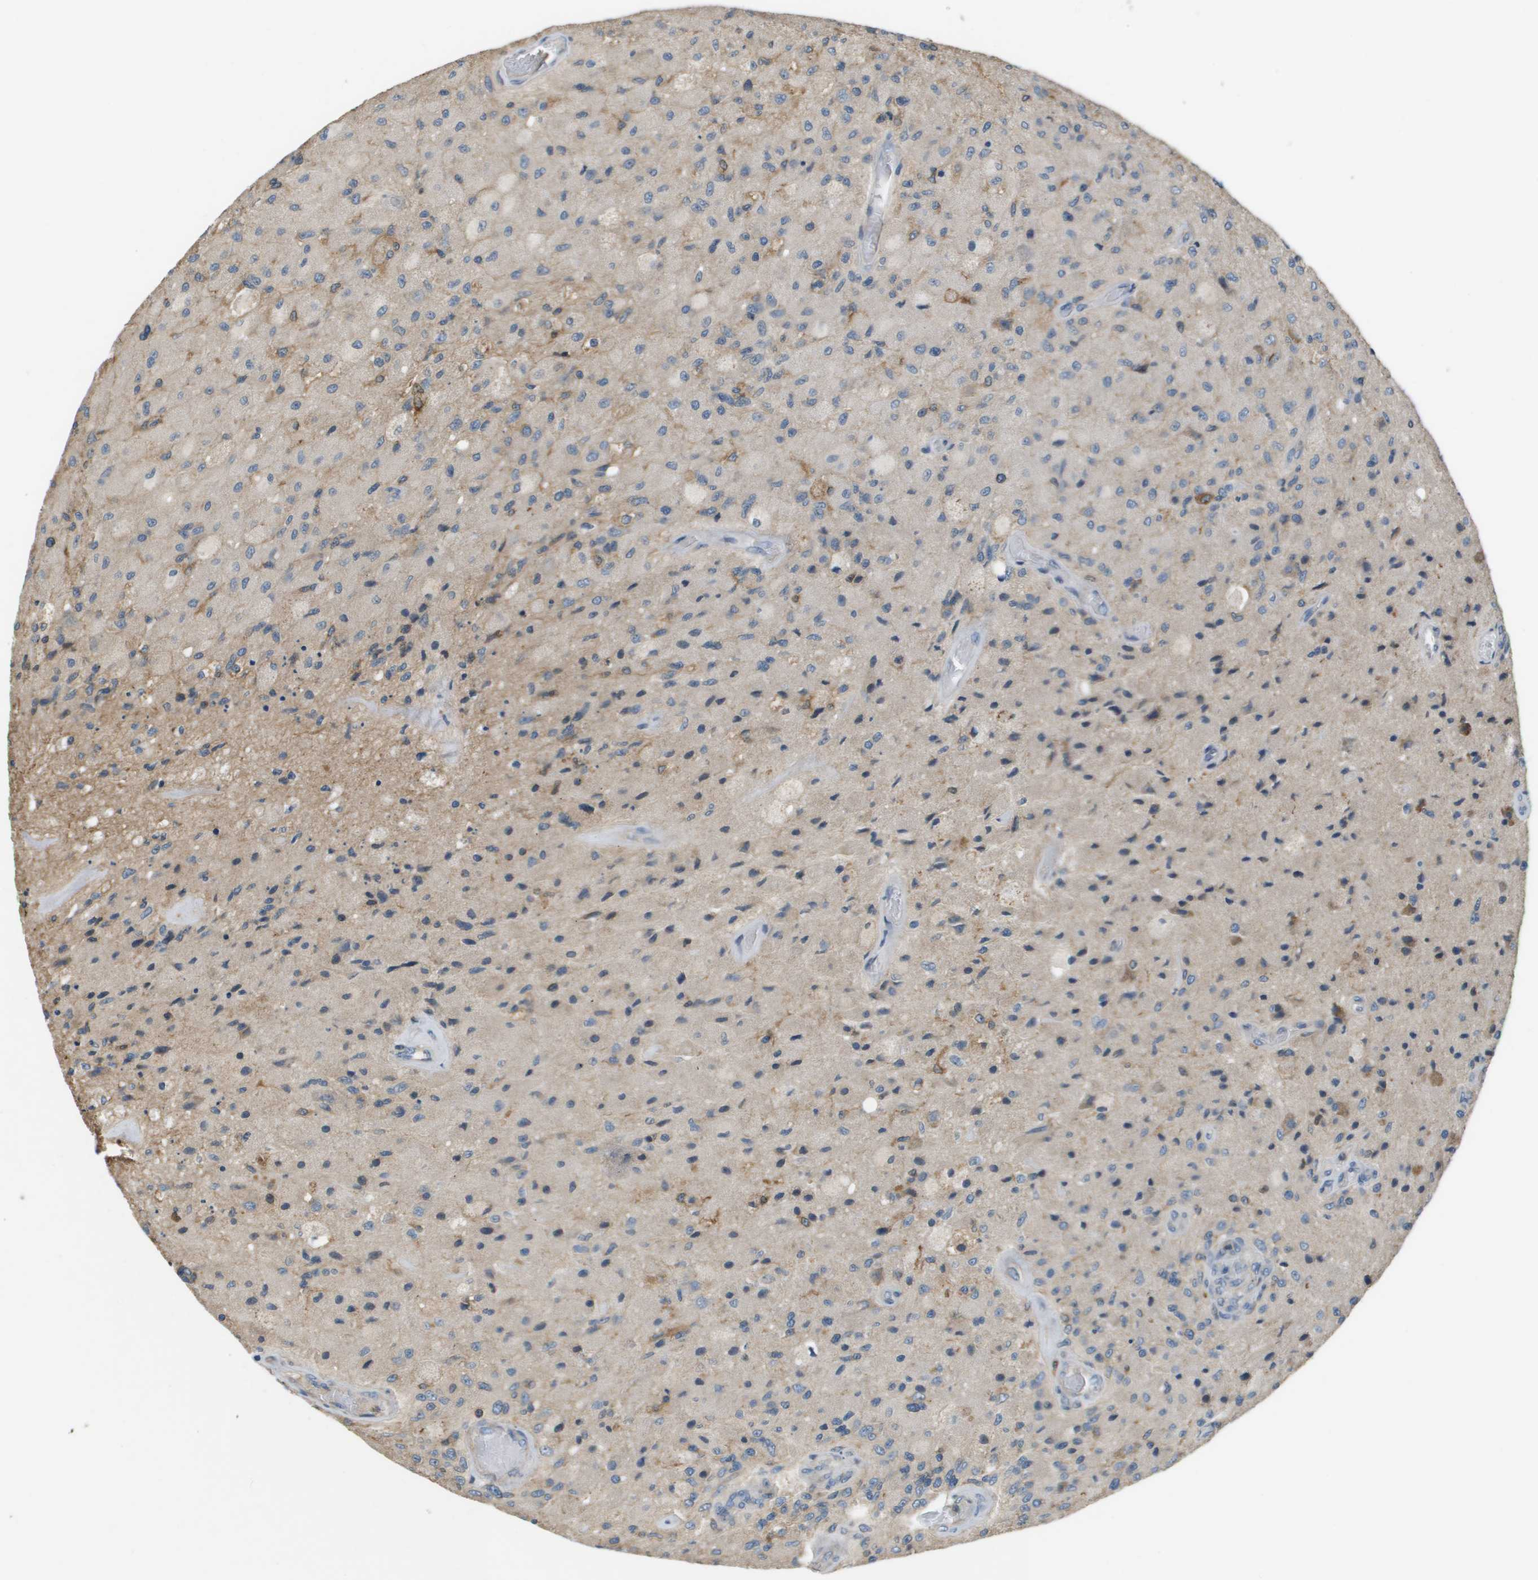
{"staining": {"intensity": "weak", "quantity": "<25%", "location": "cytoplasmic/membranous"}, "tissue": "glioma", "cell_type": "Tumor cells", "image_type": "cancer", "snomed": [{"axis": "morphology", "description": "Normal tissue, NOS"}, {"axis": "morphology", "description": "Glioma, malignant, High grade"}, {"axis": "topography", "description": "Cerebral cortex"}], "caption": "Immunohistochemical staining of glioma reveals no significant staining in tumor cells. (Immunohistochemistry, brightfield microscopy, high magnification).", "gene": "SAMSN1", "patient": {"sex": "male", "age": 77}}